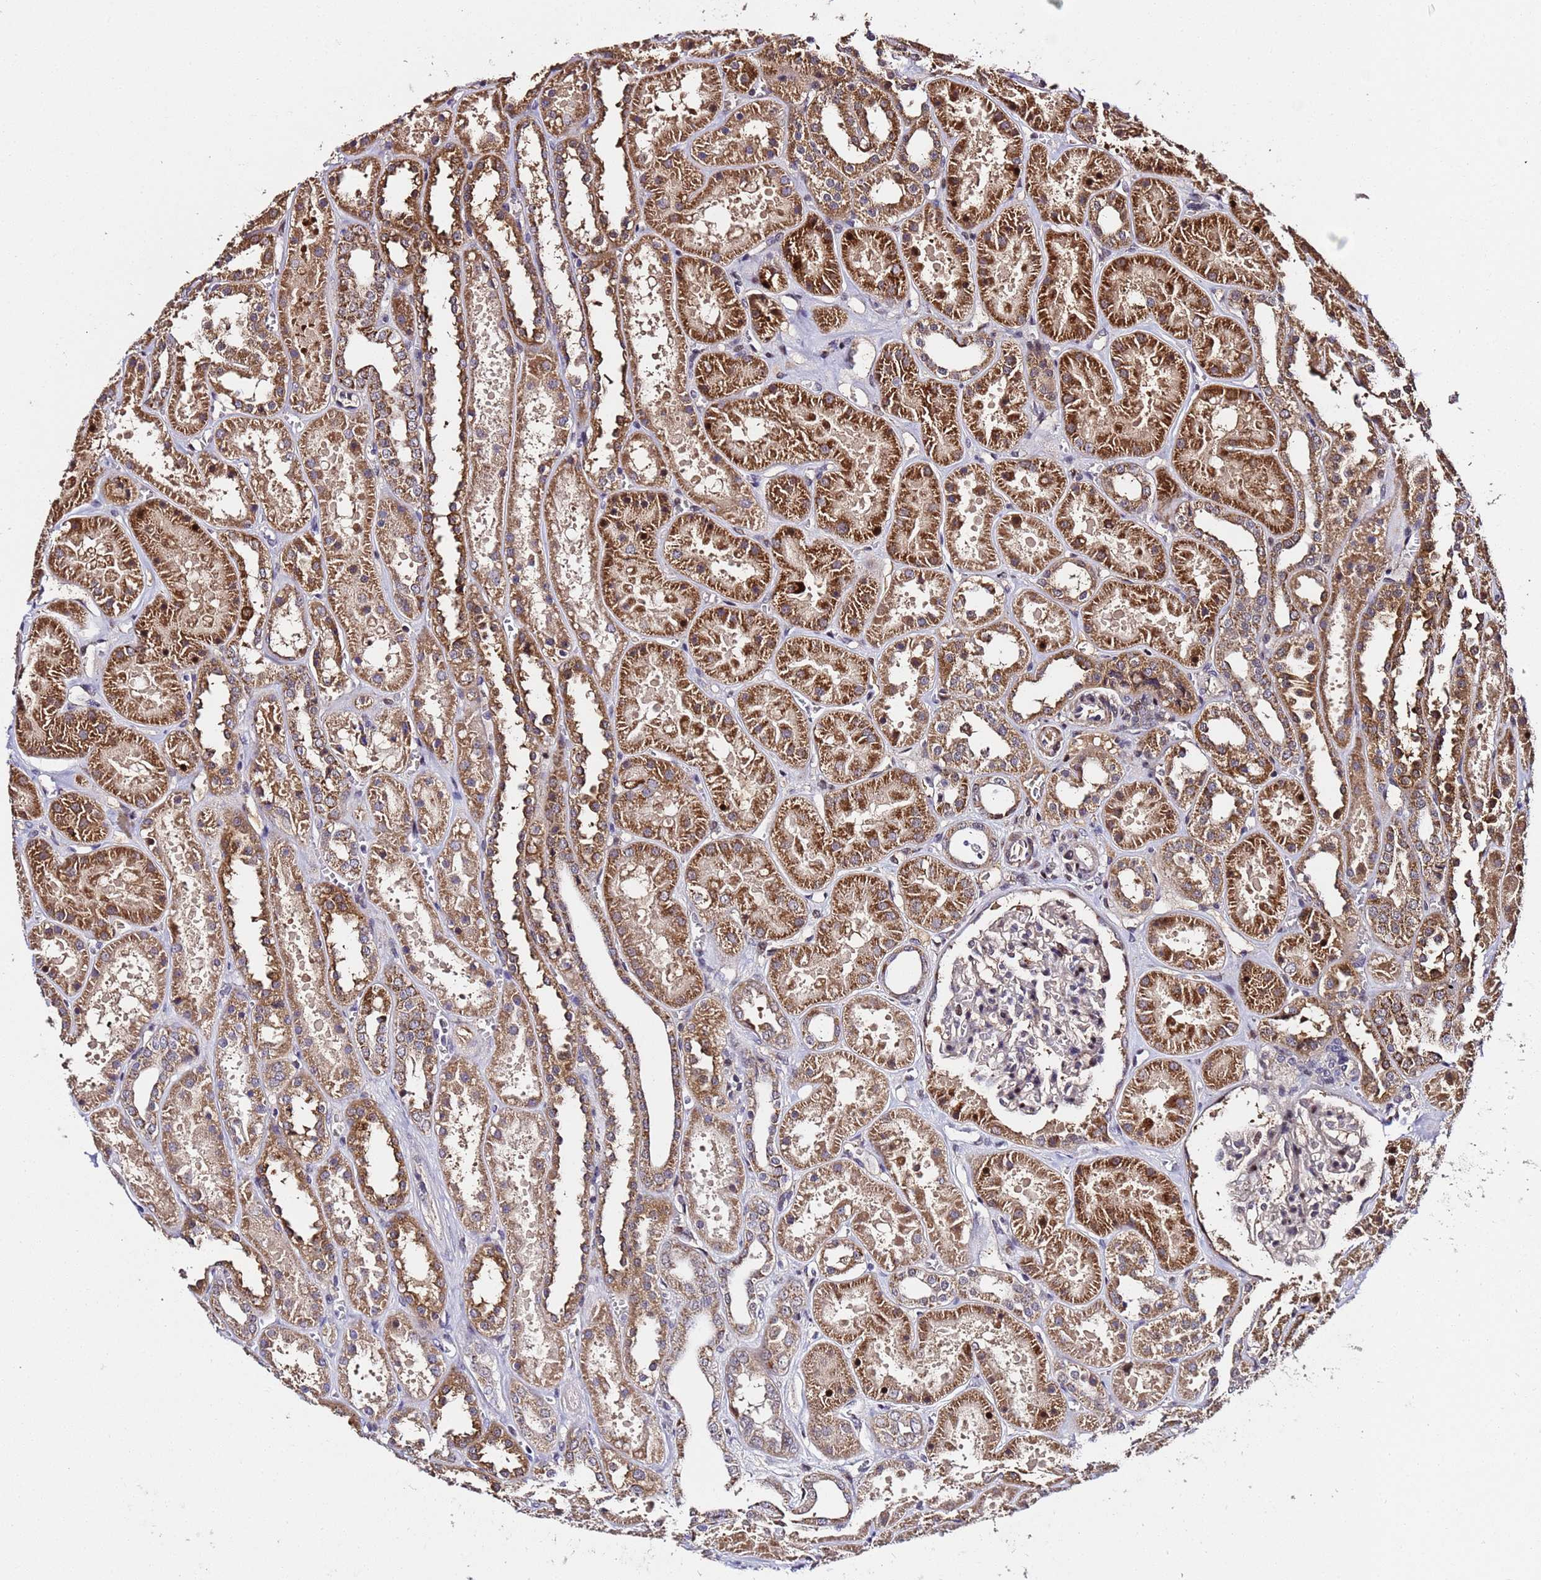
{"staining": {"intensity": "moderate", "quantity": "<25%", "location": "nuclear"}, "tissue": "kidney", "cell_type": "Cells in glomeruli", "image_type": "normal", "snomed": [{"axis": "morphology", "description": "Normal tissue, NOS"}, {"axis": "topography", "description": "Kidney"}], "caption": "An immunohistochemistry image of benign tissue is shown. Protein staining in brown highlights moderate nuclear positivity in kidney within cells in glomeruli. The staining is performed using DAB brown chromogen to label protein expression. The nuclei are counter-stained blue using hematoxylin.", "gene": "WNK4", "patient": {"sex": "female", "age": 41}}